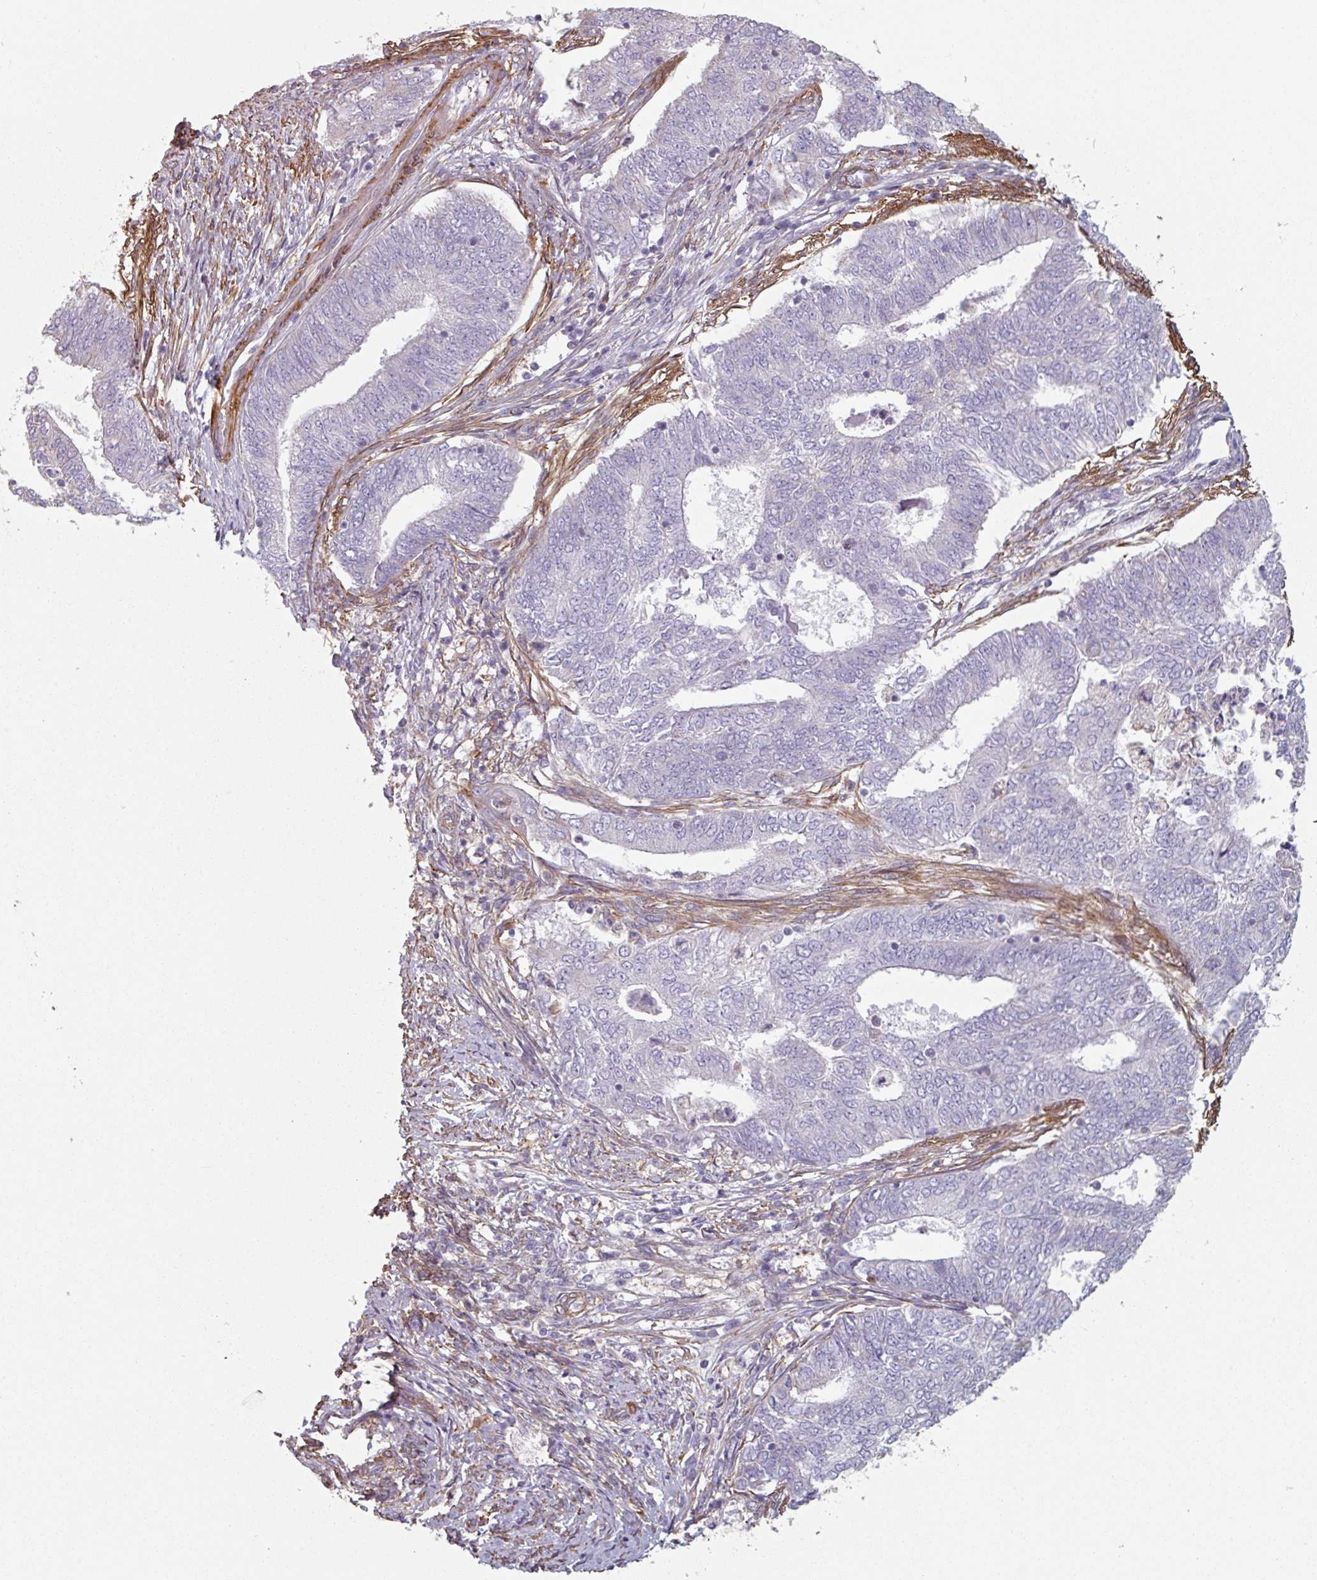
{"staining": {"intensity": "negative", "quantity": "none", "location": "none"}, "tissue": "endometrial cancer", "cell_type": "Tumor cells", "image_type": "cancer", "snomed": [{"axis": "morphology", "description": "Adenocarcinoma, NOS"}, {"axis": "topography", "description": "Endometrium"}], "caption": "An immunohistochemistry histopathology image of endometrial adenocarcinoma is shown. There is no staining in tumor cells of endometrial adenocarcinoma. Brightfield microscopy of immunohistochemistry stained with DAB (brown) and hematoxylin (blue), captured at high magnification.", "gene": "GSTA4", "patient": {"sex": "female", "age": 62}}